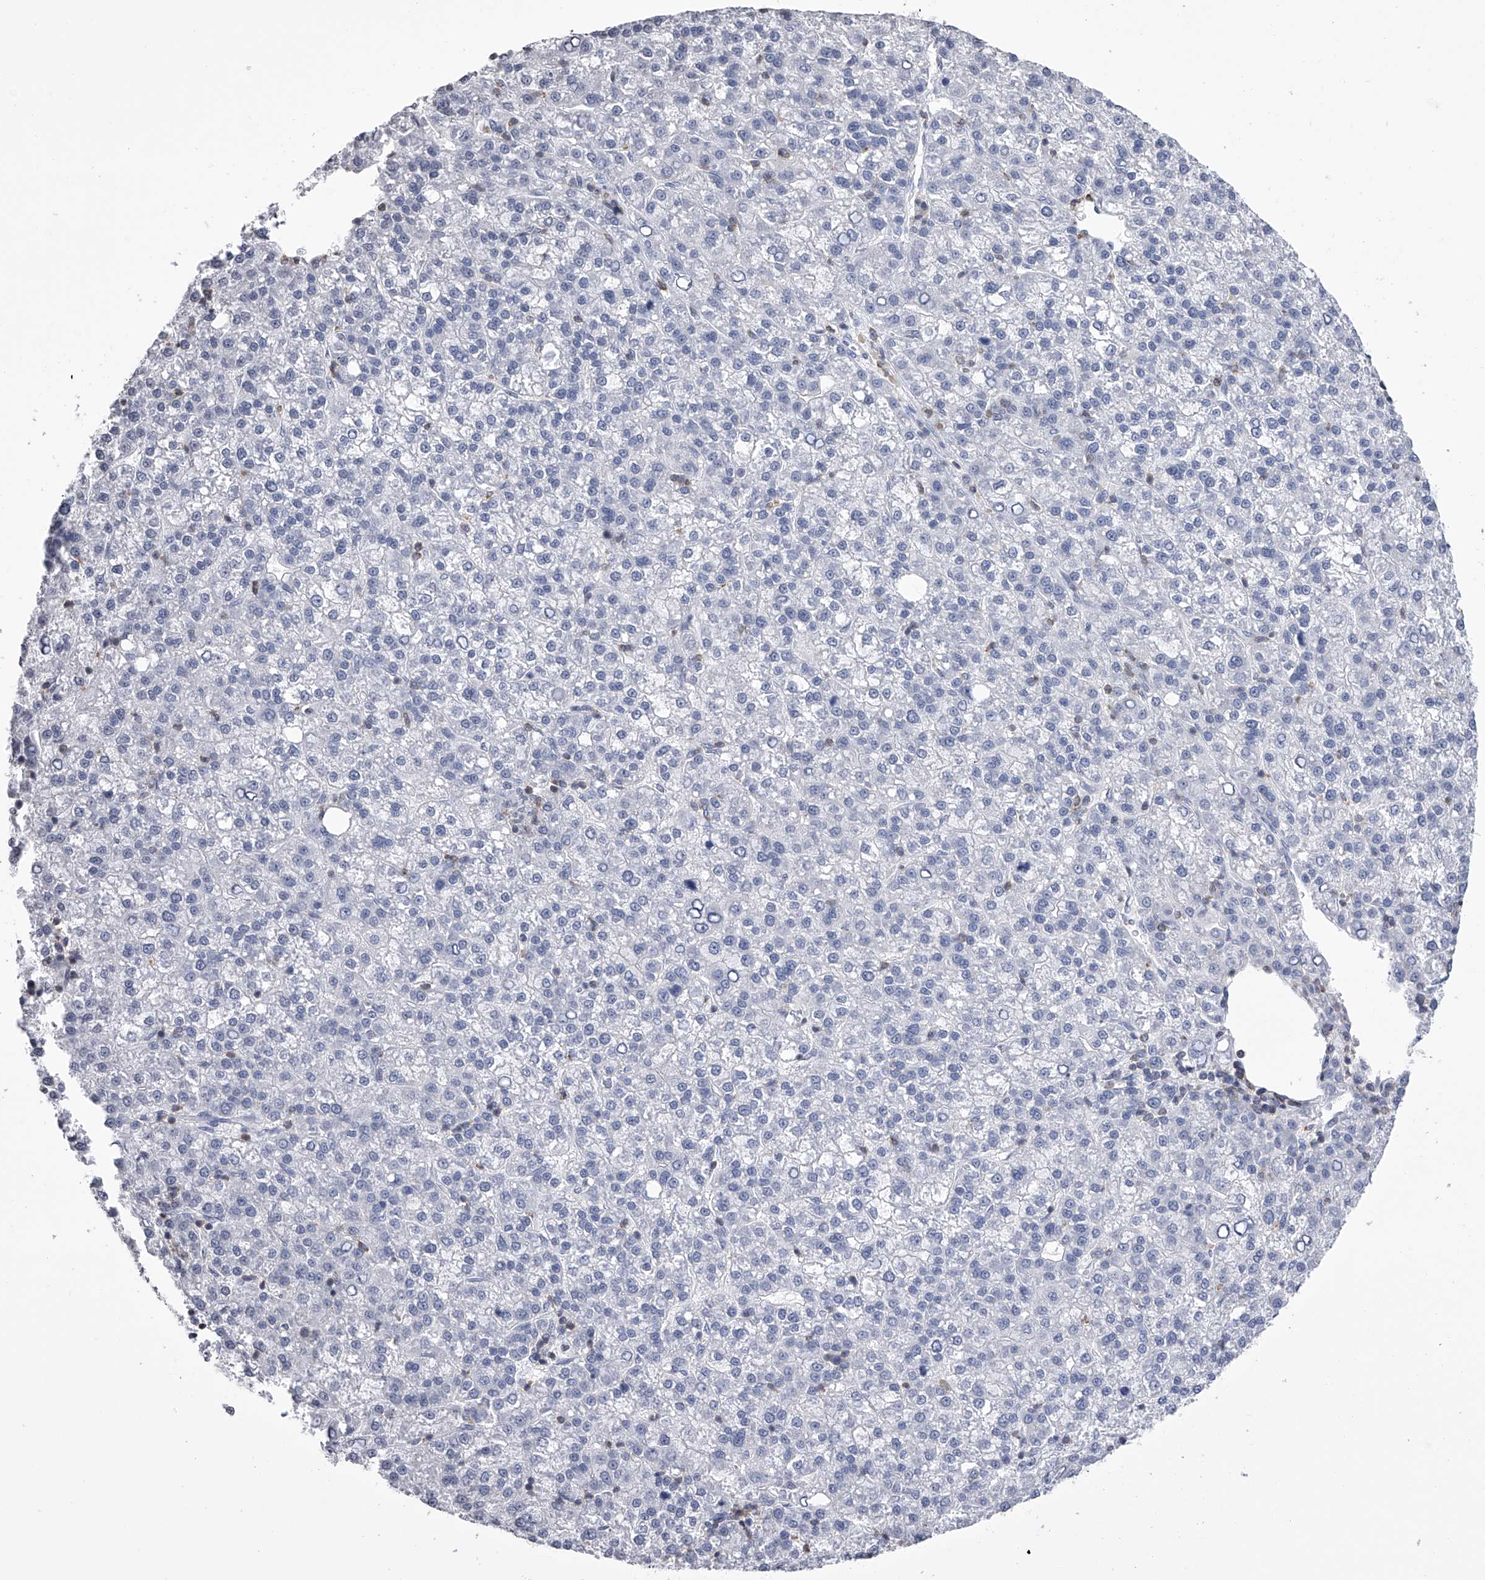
{"staining": {"intensity": "negative", "quantity": "none", "location": "none"}, "tissue": "liver cancer", "cell_type": "Tumor cells", "image_type": "cancer", "snomed": [{"axis": "morphology", "description": "Carcinoma, Hepatocellular, NOS"}, {"axis": "topography", "description": "Liver"}], "caption": "The micrograph shows no significant expression in tumor cells of hepatocellular carcinoma (liver). The staining was performed using DAB to visualize the protein expression in brown, while the nuclei were stained in blue with hematoxylin (Magnification: 20x).", "gene": "TASP1", "patient": {"sex": "female", "age": 58}}